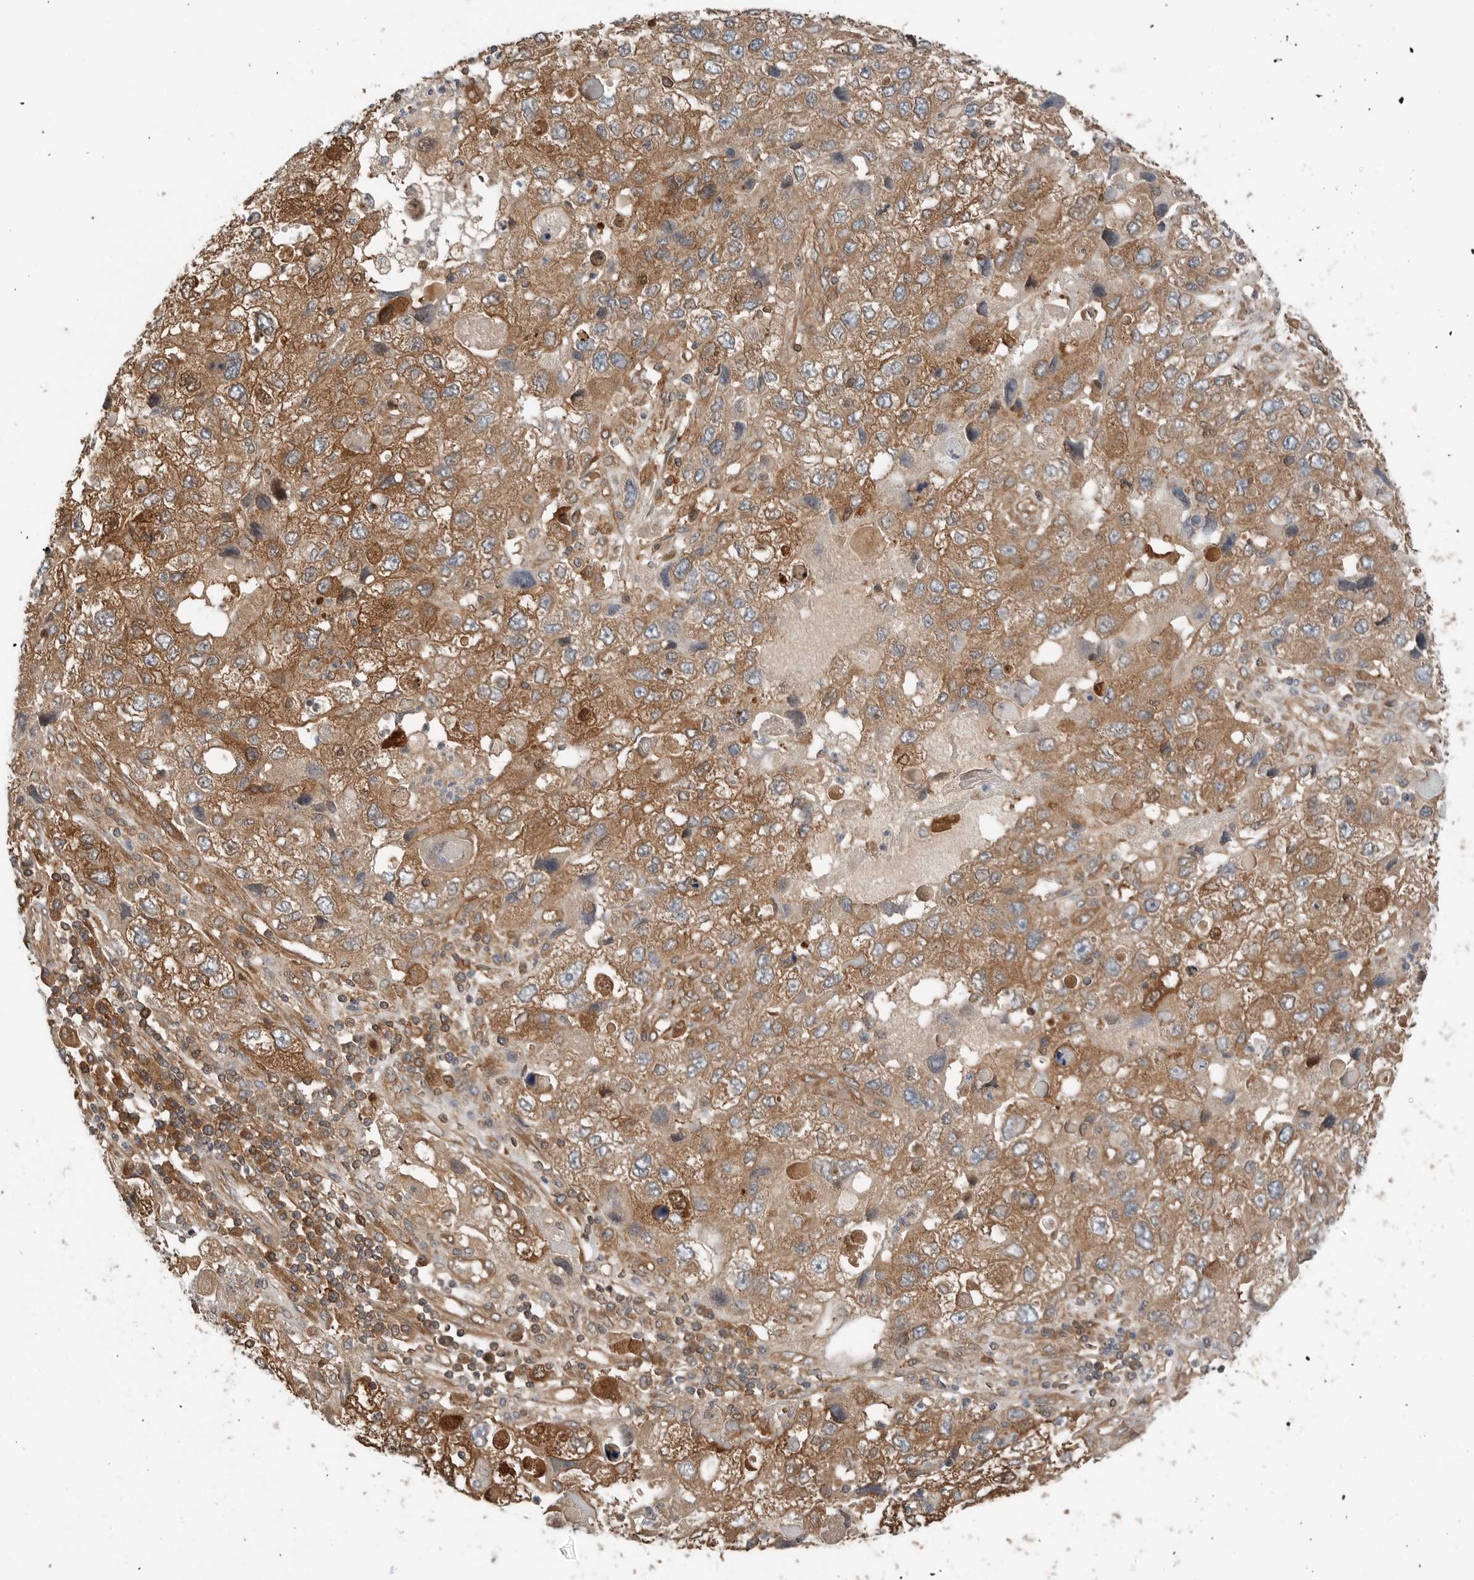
{"staining": {"intensity": "moderate", "quantity": ">75%", "location": "cytoplasmic/membranous,nuclear"}, "tissue": "endometrial cancer", "cell_type": "Tumor cells", "image_type": "cancer", "snomed": [{"axis": "morphology", "description": "Adenocarcinoma, NOS"}, {"axis": "topography", "description": "Endometrium"}], "caption": "Tumor cells reveal medium levels of moderate cytoplasmic/membranous and nuclear staining in approximately >75% of cells in human endometrial cancer (adenocarcinoma).", "gene": "XPNPEP1", "patient": {"sex": "female", "age": 49}}